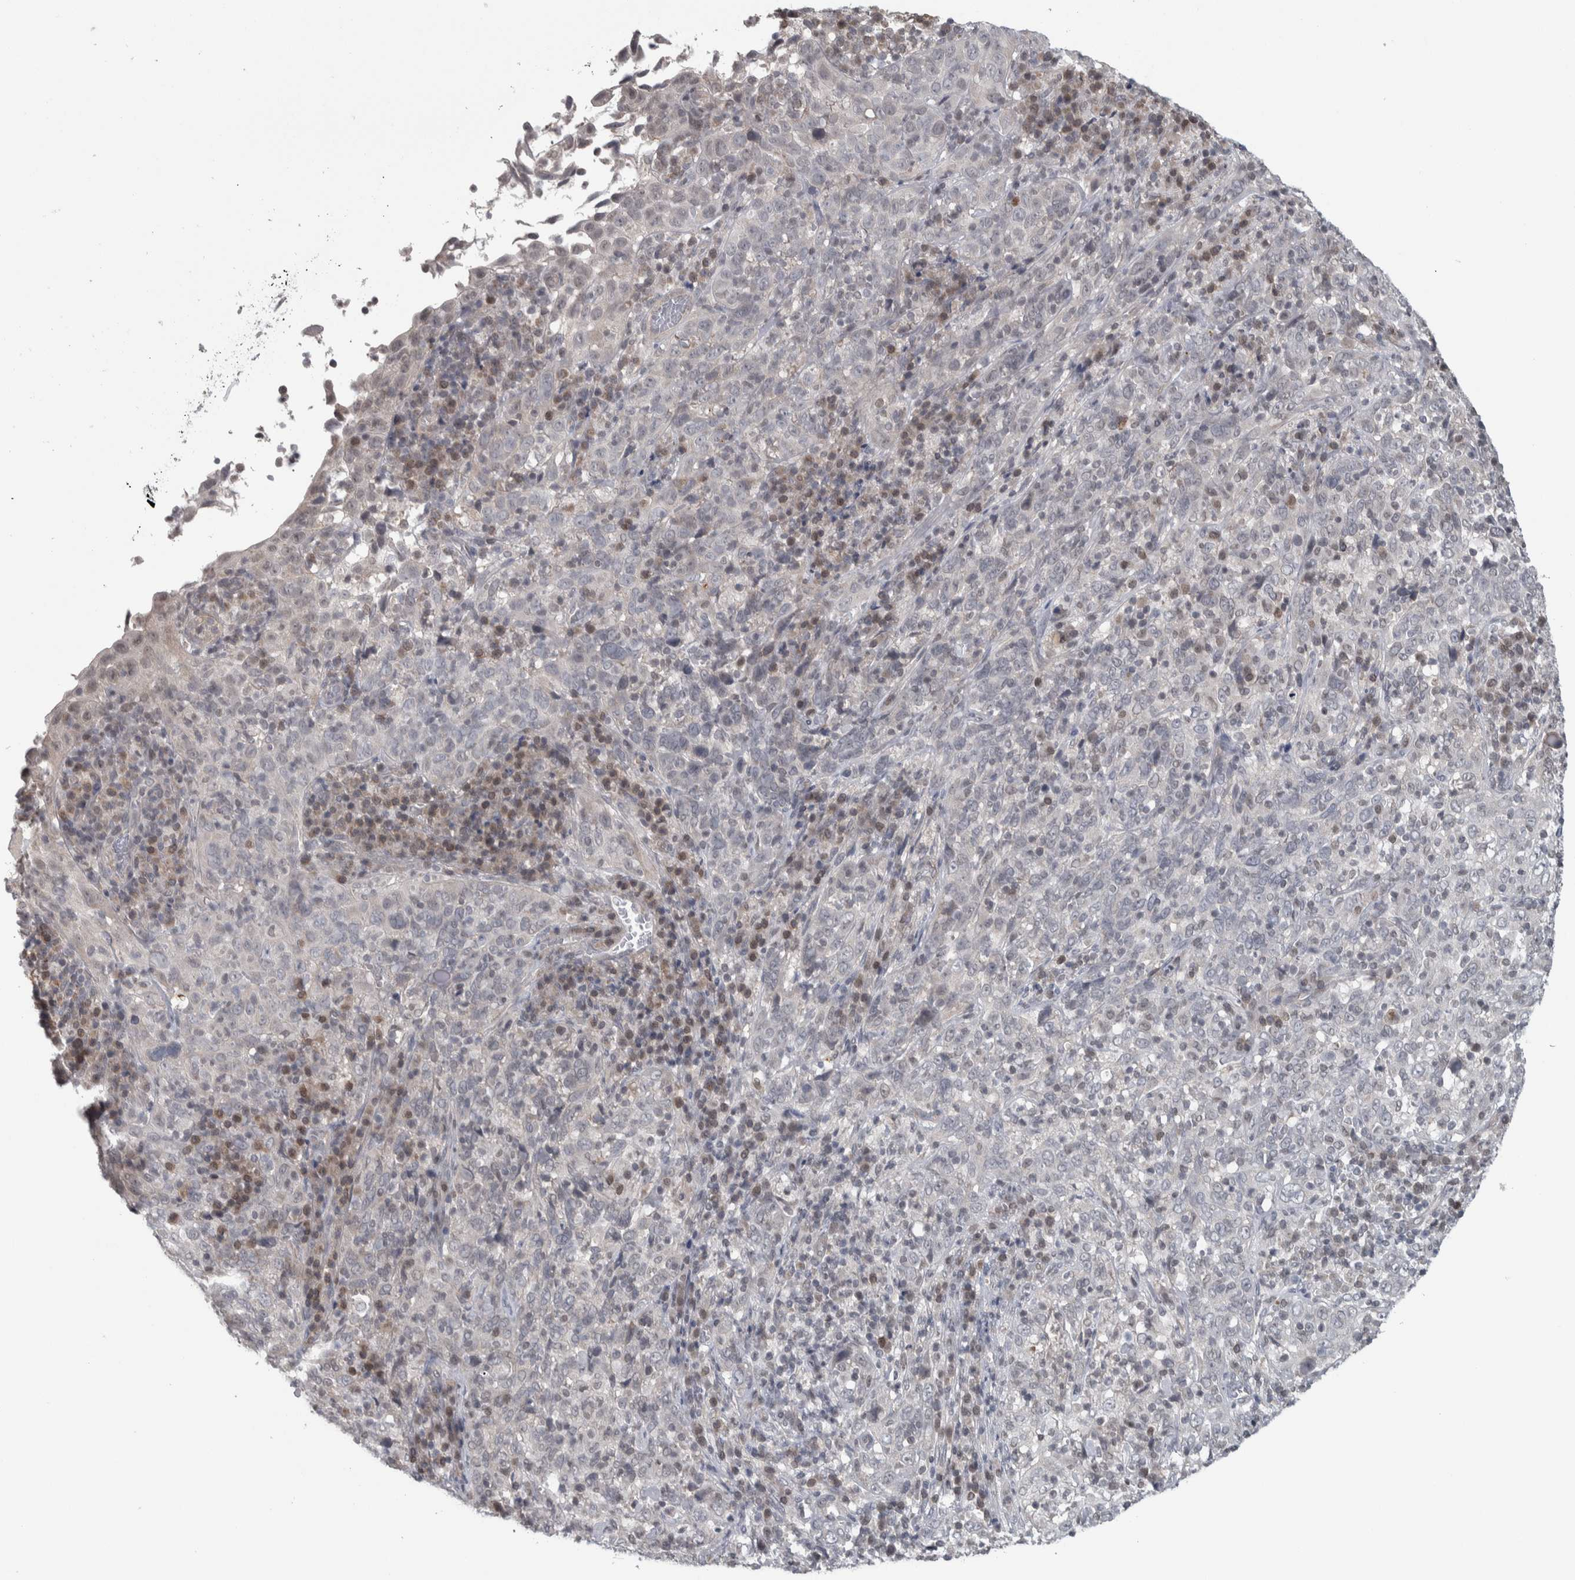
{"staining": {"intensity": "negative", "quantity": "none", "location": "none"}, "tissue": "cervical cancer", "cell_type": "Tumor cells", "image_type": "cancer", "snomed": [{"axis": "morphology", "description": "Squamous cell carcinoma, NOS"}, {"axis": "topography", "description": "Cervix"}], "caption": "The photomicrograph exhibits no significant positivity in tumor cells of cervical squamous cell carcinoma.", "gene": "CWC27", "patient": {"sex": "female", "age": 46}}